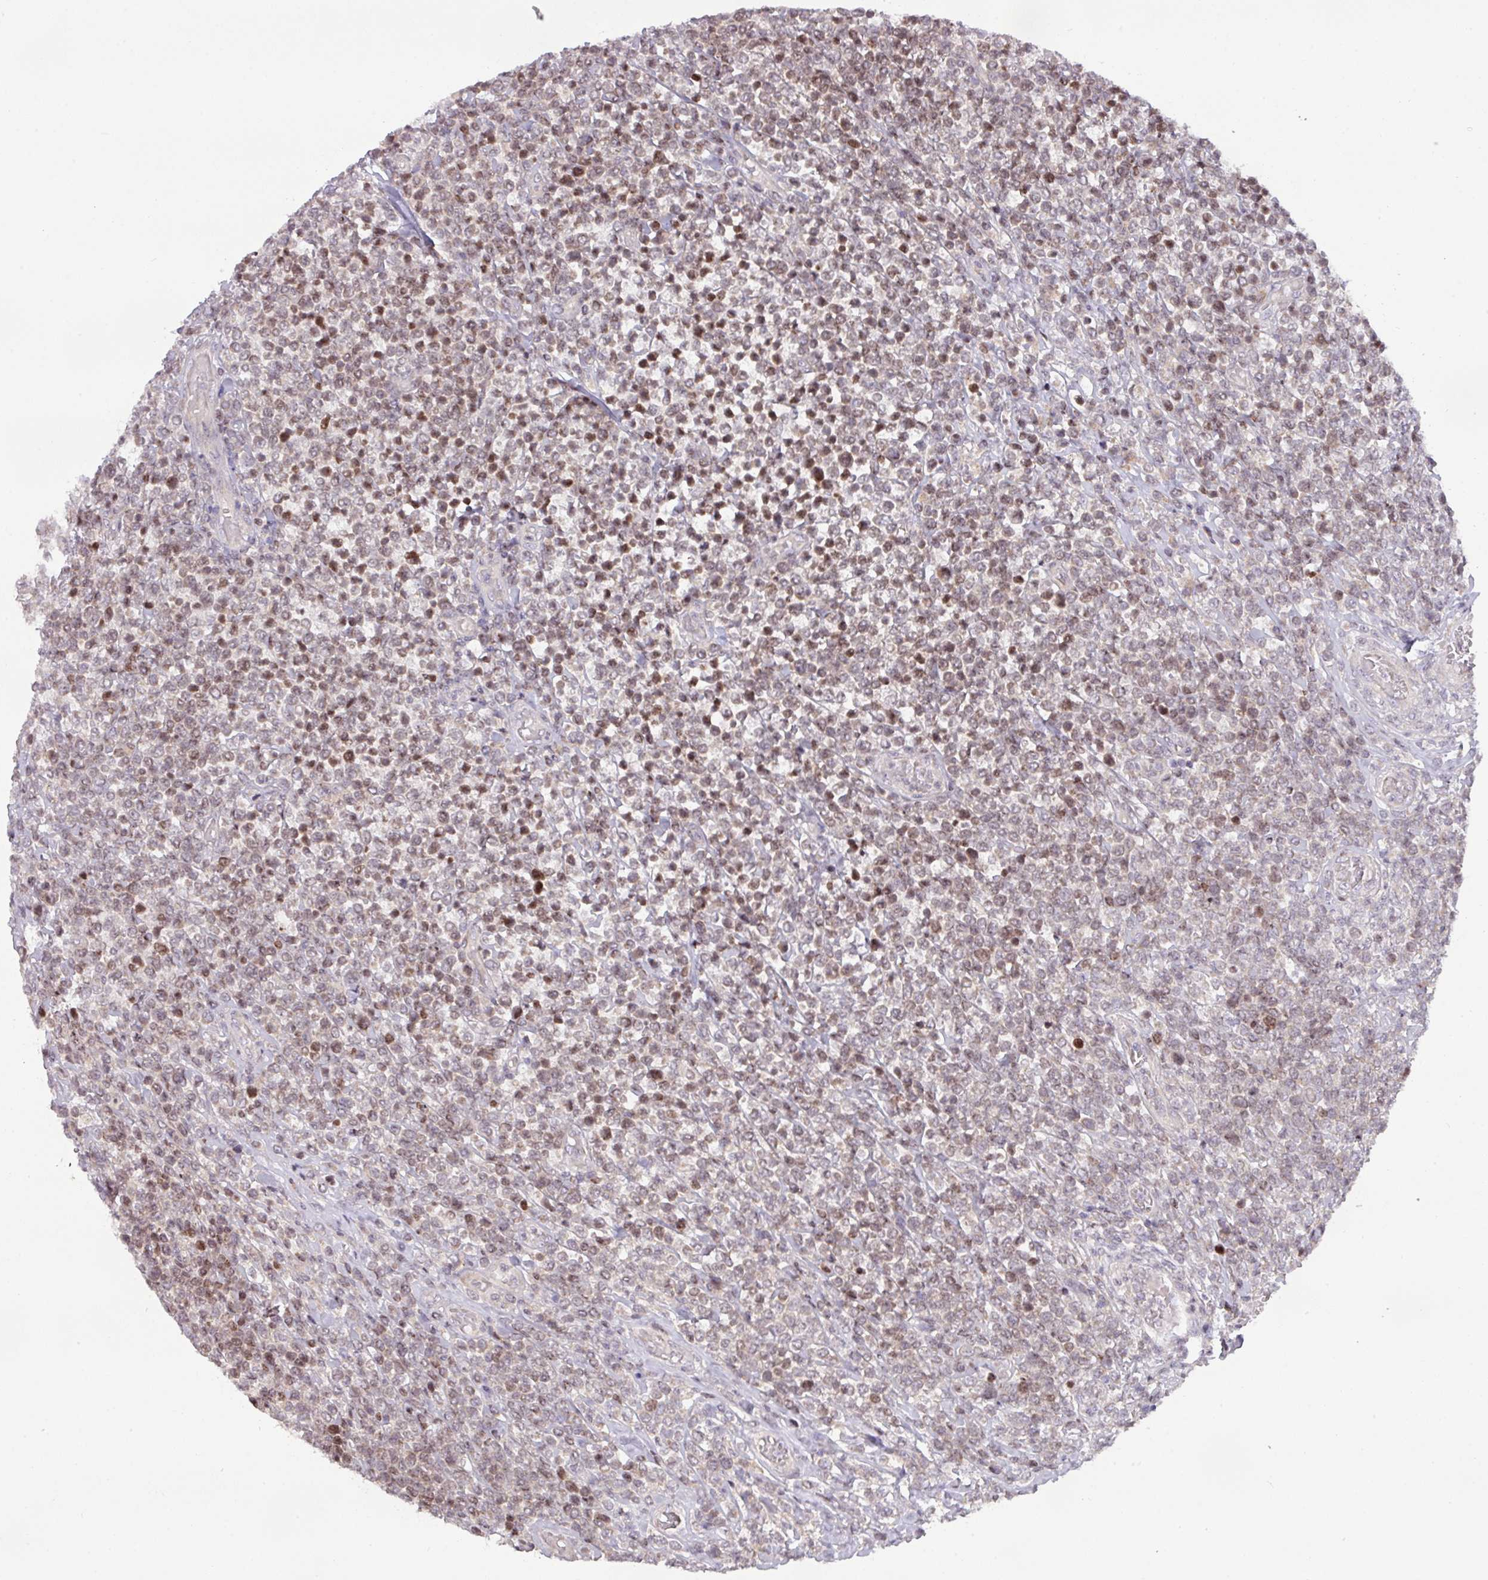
{"staining": {"intensity": "moderate", "quantity": ">75%", "location": "nuclear"}, "tissue": "lymphoma", "cell_type": "Tumor cells", "image_type": "cancer", "snomed": [{"axis": "morphology", "description": "Malignant lymphoma, non-Hodgkin's type, High grade"}, {"axis": "topography", "description": "Soft tissue"}], "caption": "Protein expression analysis of high-grade malignant lymphoma, non-Hodgkin's type displays moderate nuclear positivity in approximately >75% of tumor cells.", "gene": "ZNF394", "patient": {"sex": "female", "age": 56}}